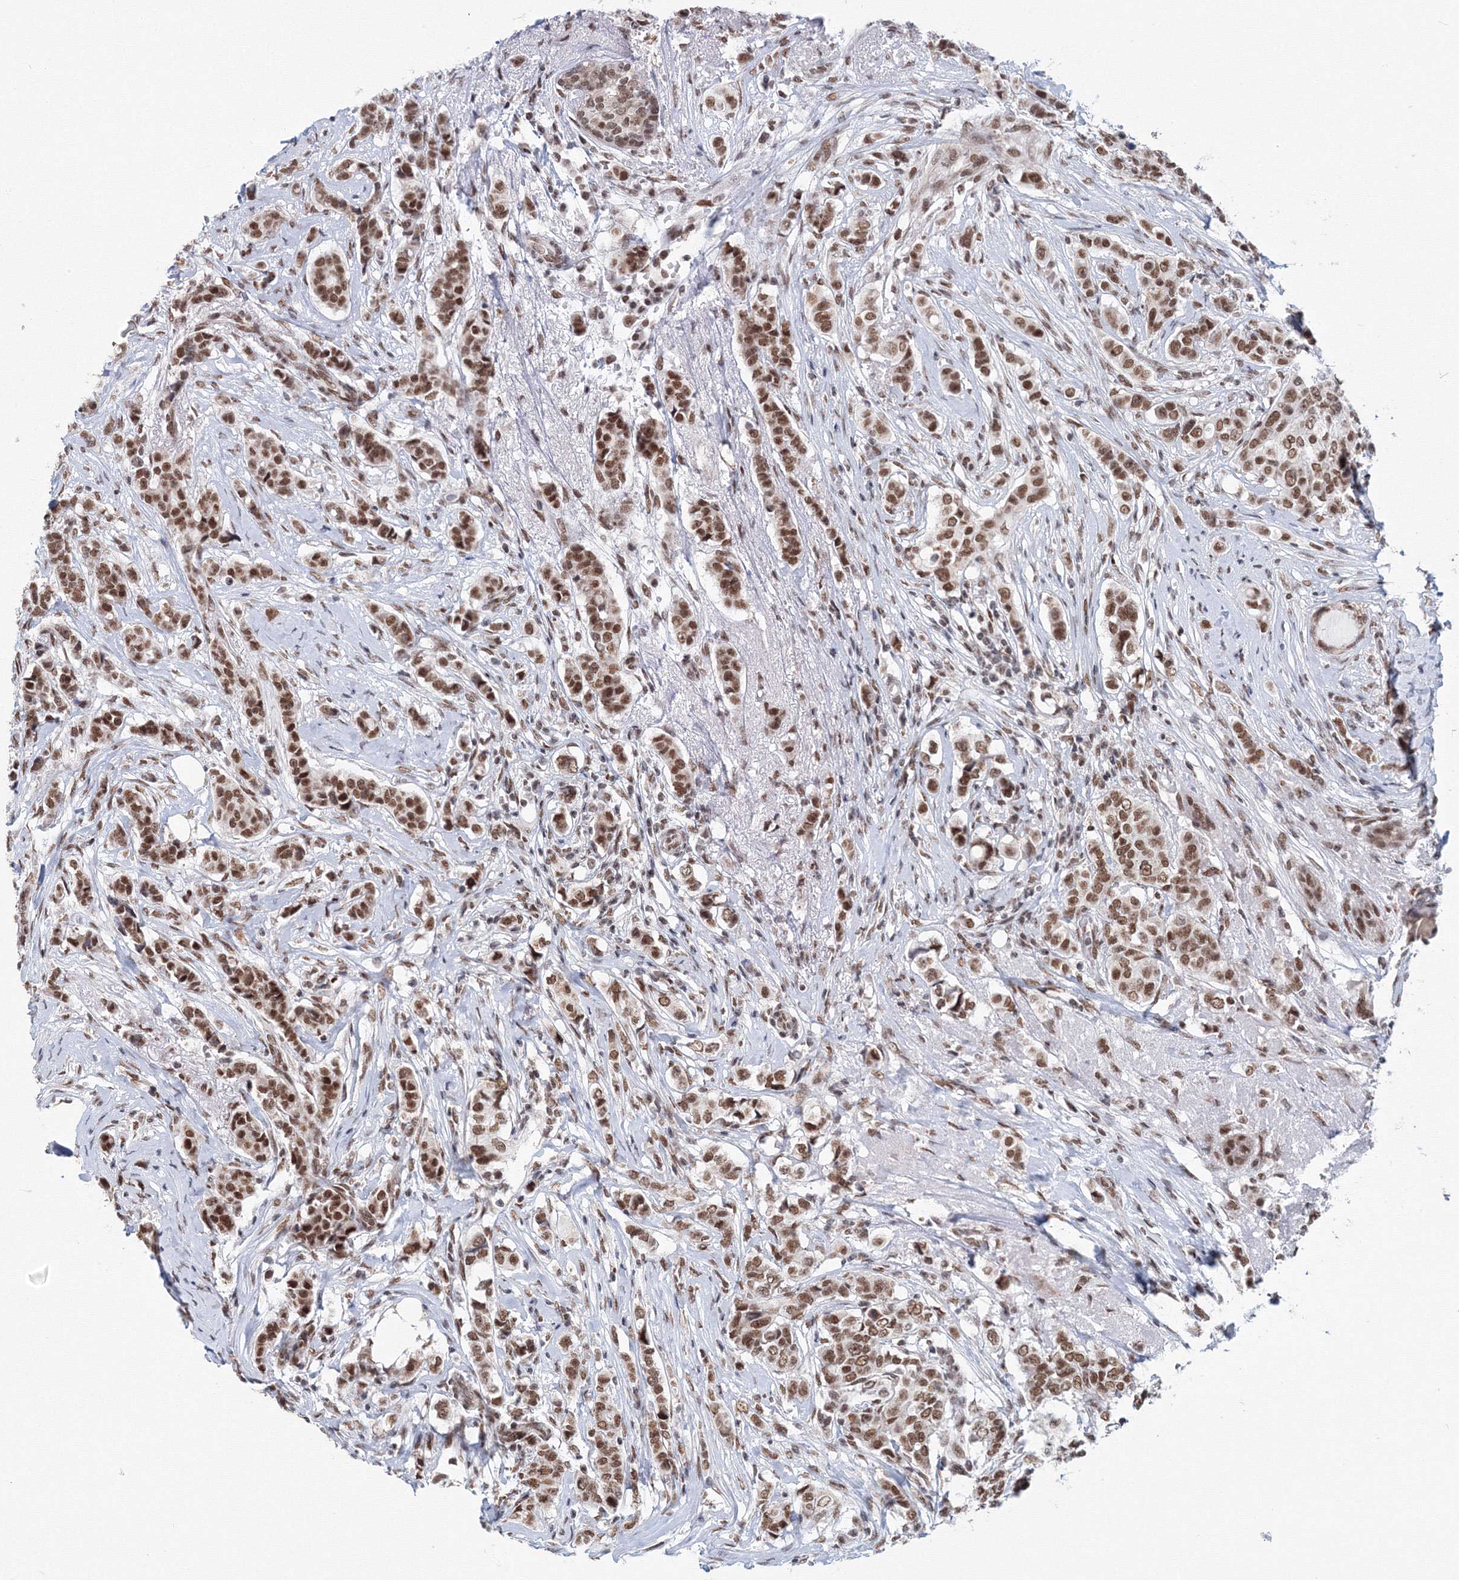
{"staining": {"intensity": "moderate", "quantity": ">75%", "location": "nuclear"}, "tissue": "breast cancer", "cell_type": "Tumor cells", "image_type": "cancer", "snomed": [{"axis": "morphology", "description": "Lobular carcinoma"}, {"axis": "topography", "description": "Breast"}], "caption": "Moderate nuclear positivity for a protein is appreciated in about >75% of tumor cells of breast cancer using IHC.", "gene": "SF3B6", "patient": {"sex": "female", "age": 51}}